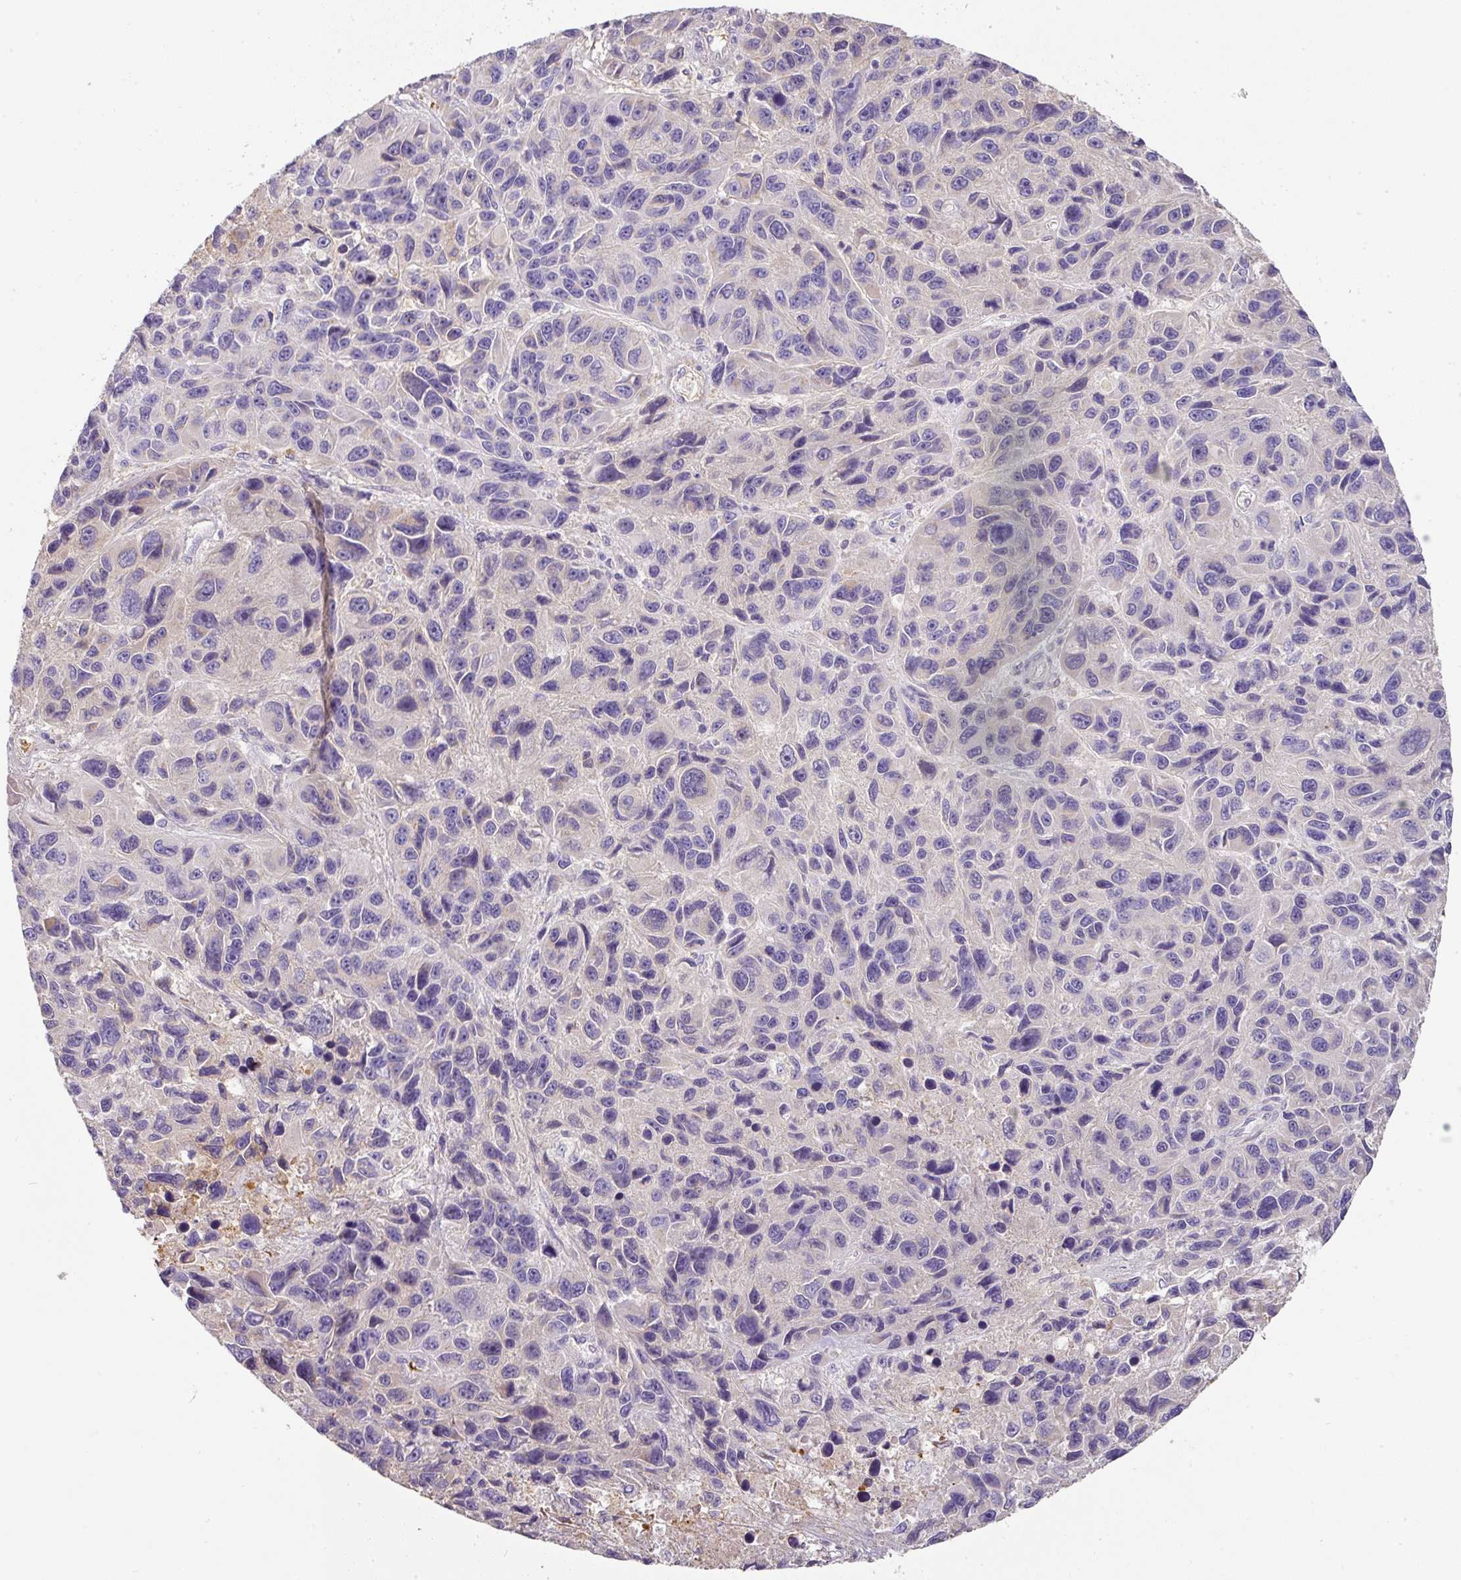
{"staining": {"intensity": "negative", "quantity": "none", "location": "none"}, "tissue": "melanoma", "cell_type": "Tumor cells", "image_type": "cancer", "snomed": [{"axis": "morphology", "description": "Malignant melanoma, NOS"}, {"axis": "topography", "description": "Skin"}], "caption": "Micrograph shows no significant protein staining in tumor cells of malignant melanoma.", "gene": "CCZ1", "patient": {"sex": "male", "age": 53}}